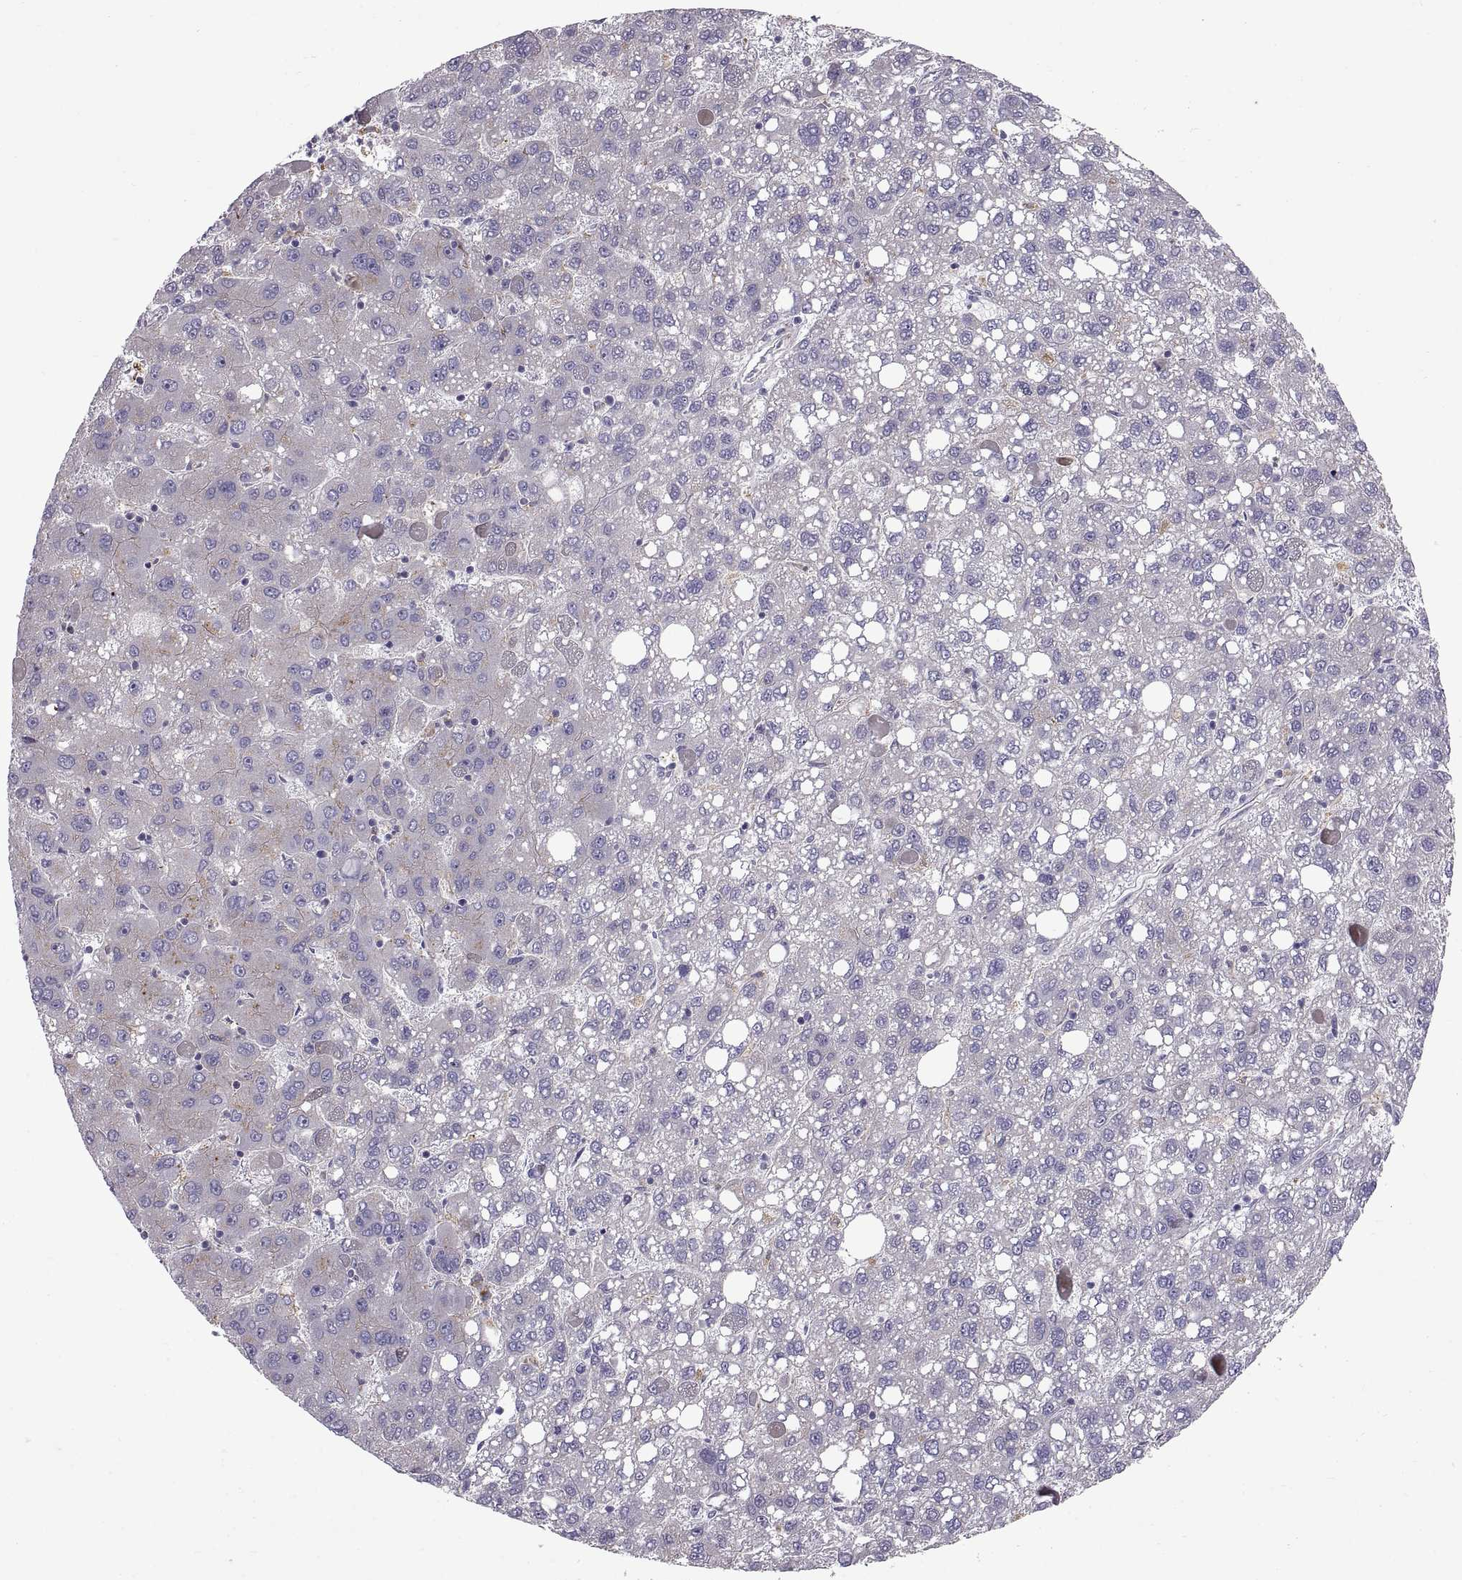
{"staining": {"intensity": "negative", "quantity": "none", "location": "none"}, "tissue": "liver cancer", "cell_type": "Tumor cells", "image_type": "cancer", "snomed": [{"axis": "morphology", "description": "Carcinoma, Hepatocellular, NOS"}, {"axis": "topography", "description": "Liver"}], "caption": "IHC image of liver hepatocellular carcinoma stained for a protein (brown), which exhibits no expression in tumor cells. The staining was performed using DAB to visualize the protein expression in brown, while the nuclei were stained in blue with hematoxylin (Magnification: 20x).", "gene": "ARSL", "patient": {"sex": "female", "age": 82}}